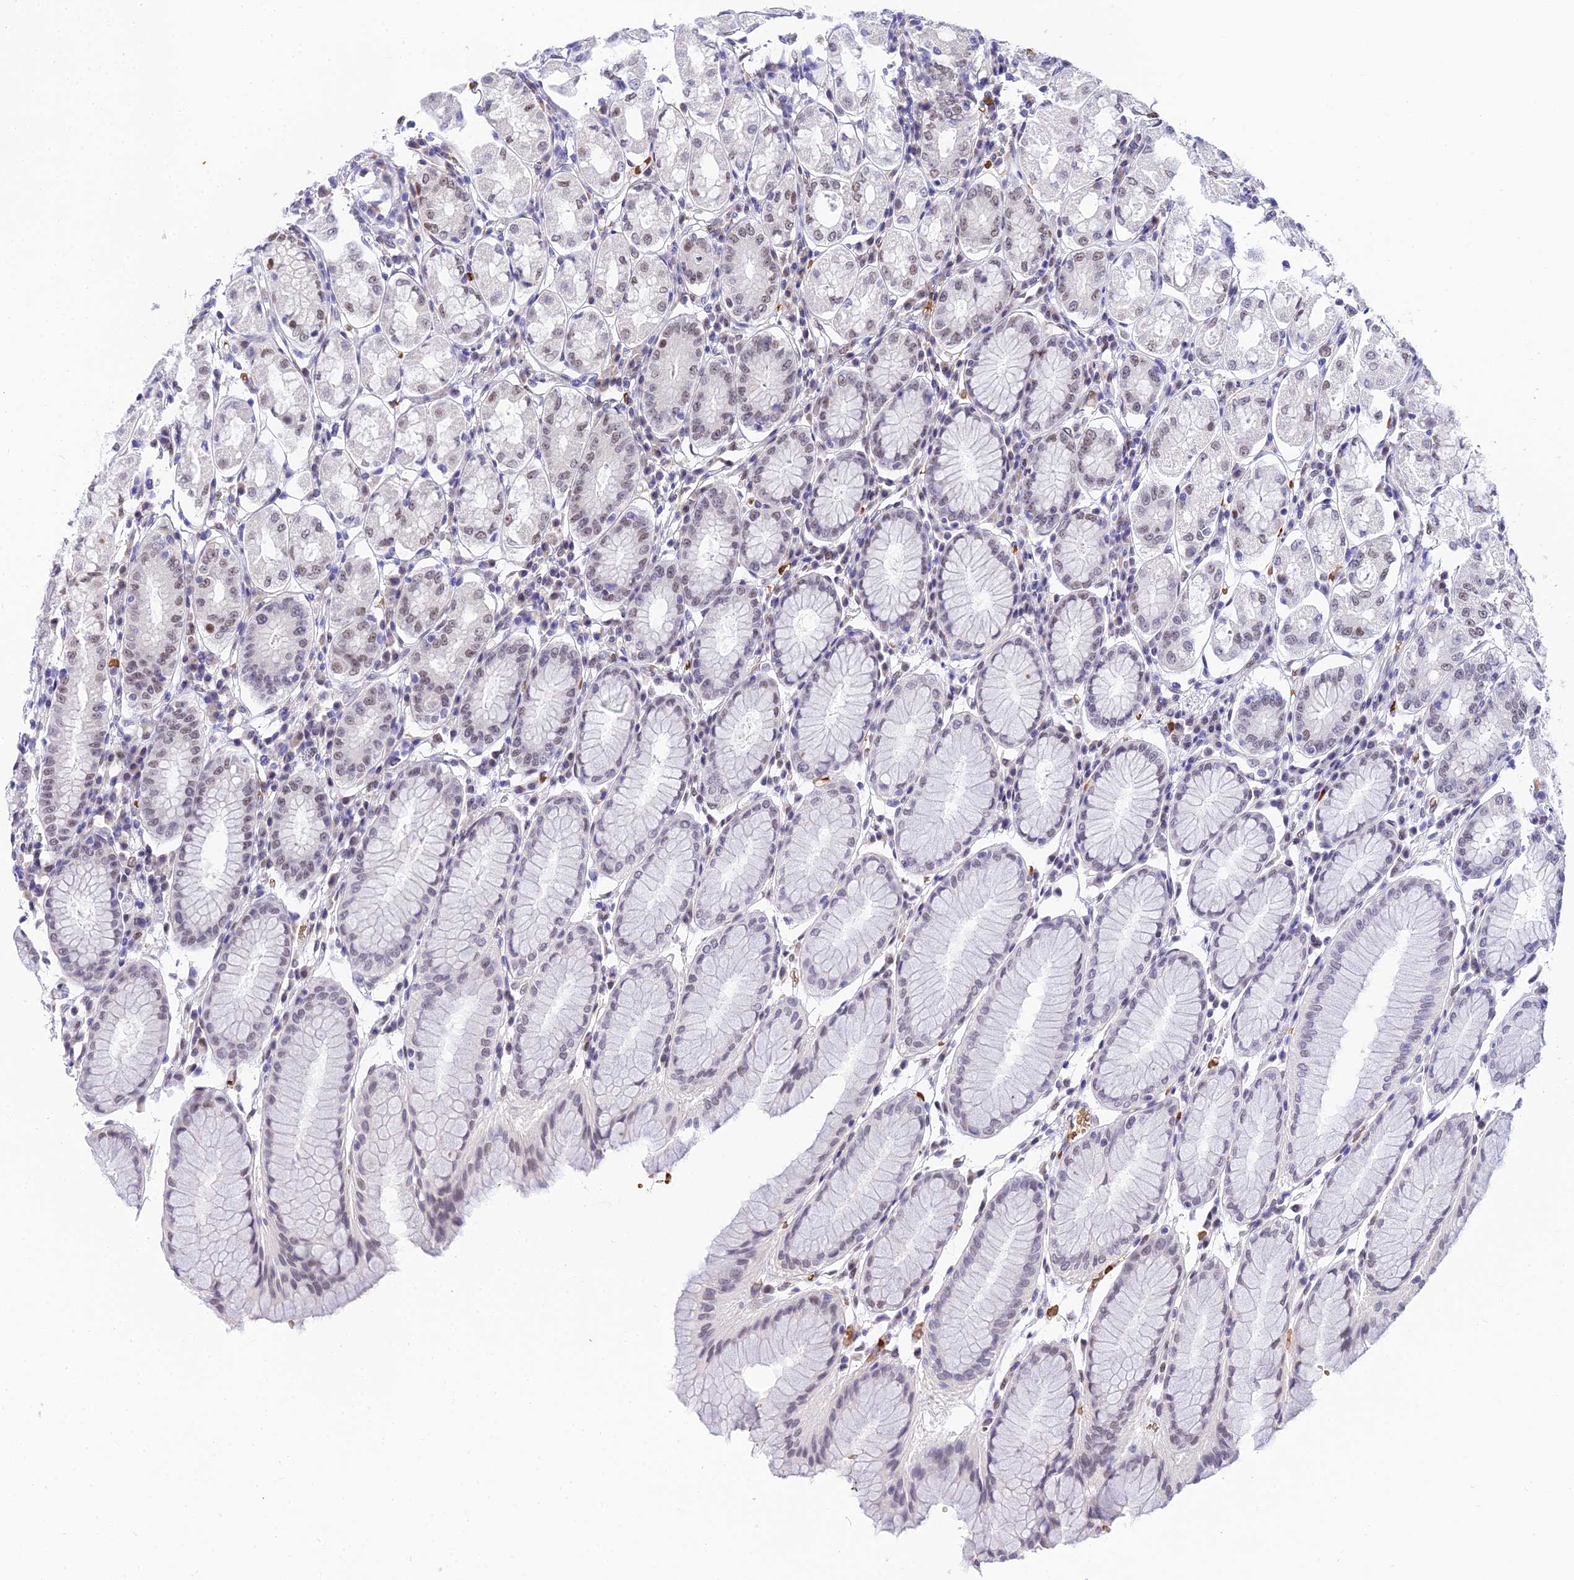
{"staining": {"intensity": "weak", "quantity": "25%-75%", "location": "cytoplasmic/membranous,nuclear"}, "tissue": "stomach", "cell_type": "Glandular cells", "image_type": "normal", "snomed": [{"axis": "morphology", "description": "Normal tissue, NOS"}, {"axis": "topography", "description": "Stomach"}, {"axis": "topography", "description": "Stomach, lower"}], "caption": "Protein staining demonstrates weak cytoplasmic/membranous,nuclear staining in about 25%-75% of glandular cells in unremarkable stomach. (DAB (3,3'-diaminobenzidine) IHC, brown staining for protein, blue staining for nuclei).", "gene": "BCL9", "patient": {"sex": "female", "age": 56}}